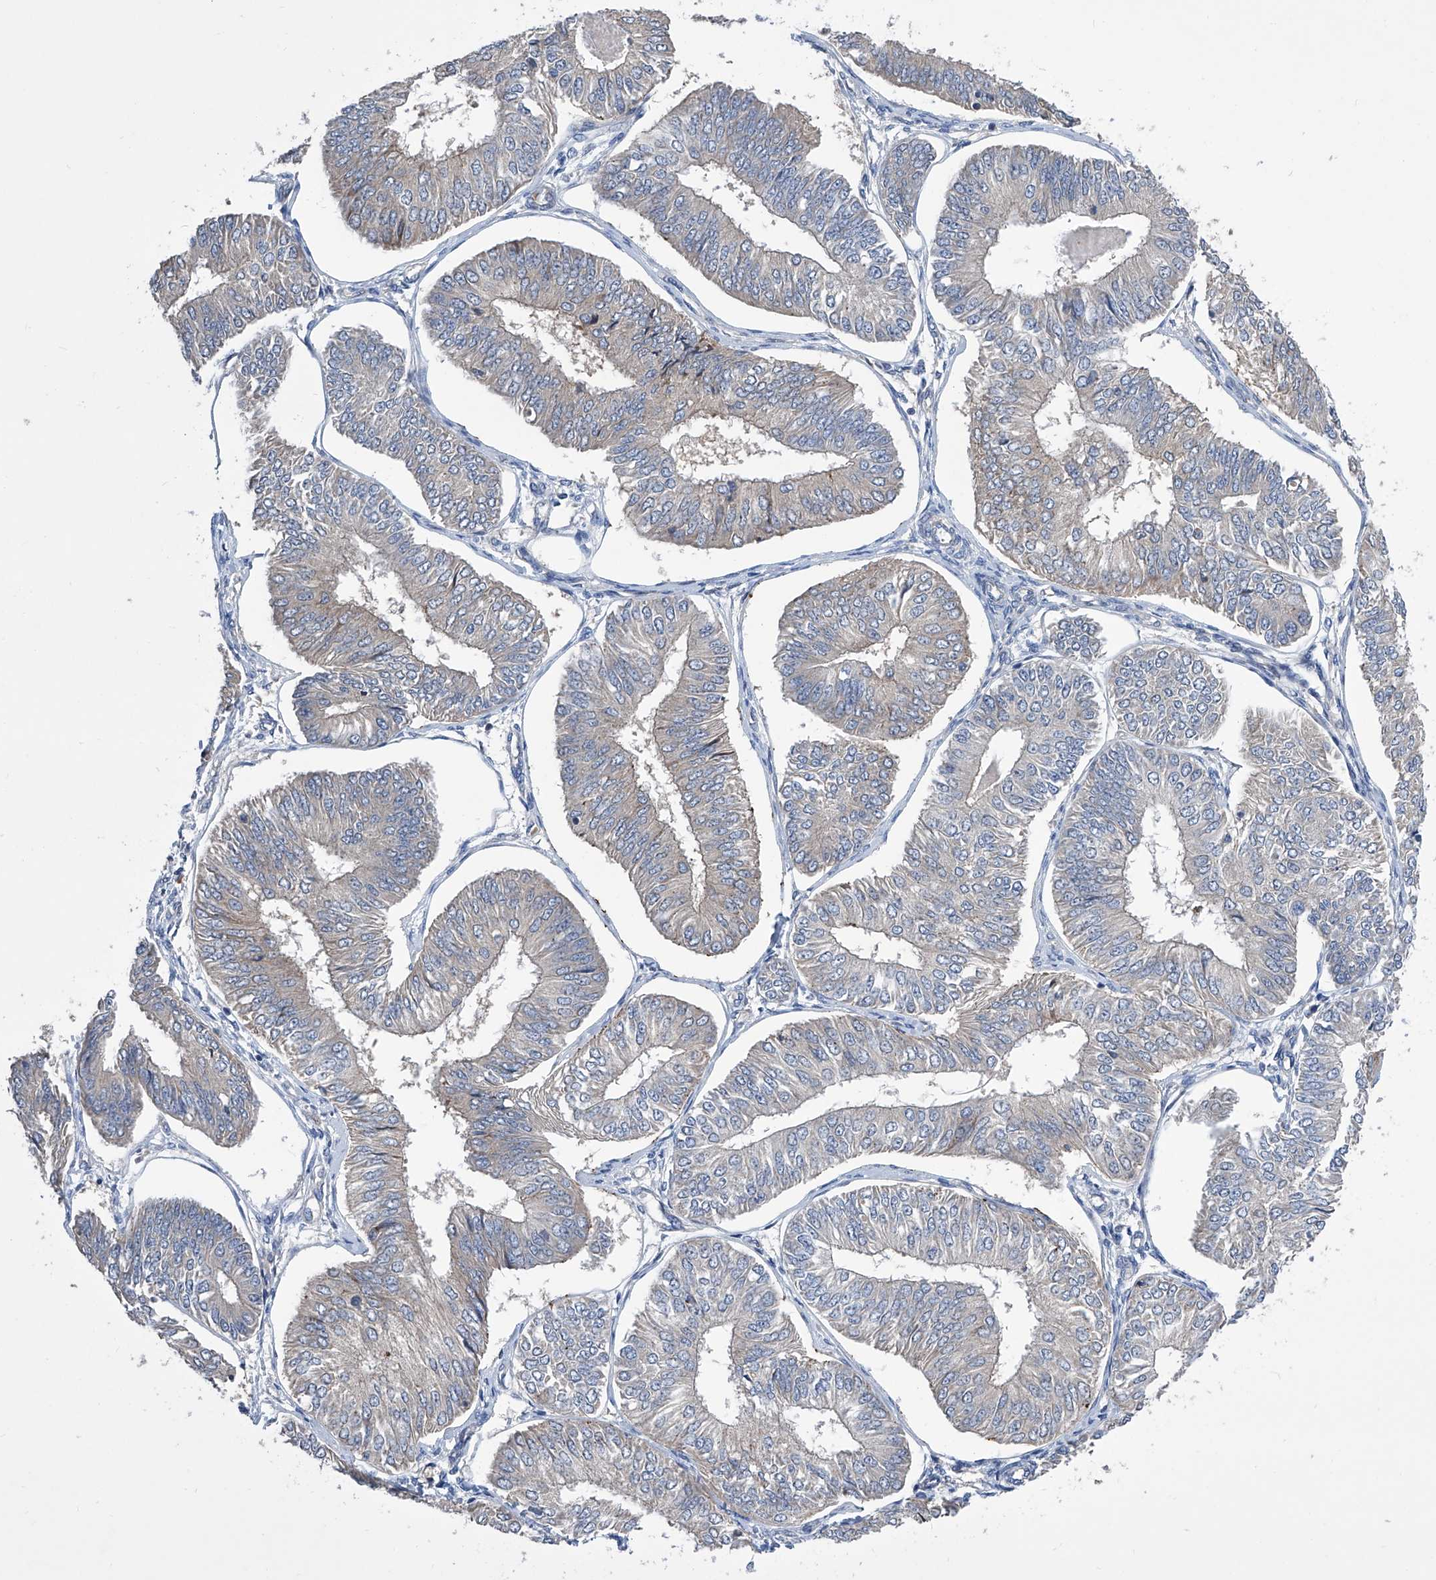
{"staining": {"intensity": "negative", "quantity": "none", "location": "none"}, "tissue": "endometrial cancer", "cell_type": "Tumor cells", "image_type": "cancer", "snomed": [{"axis": "morphology", "description": "Adenocarcinoma, NOS"}, {"axis": "topography", "description": "Endometrium"}], "caption": "This is a photomicrograph of immunohistochemistry (IHC) staining of endometrial cancer (adenocarcinoma), which shows no positivity in tumor cells.", "gene": "USF3", "patient": {"sex": "female", "age": 58}}